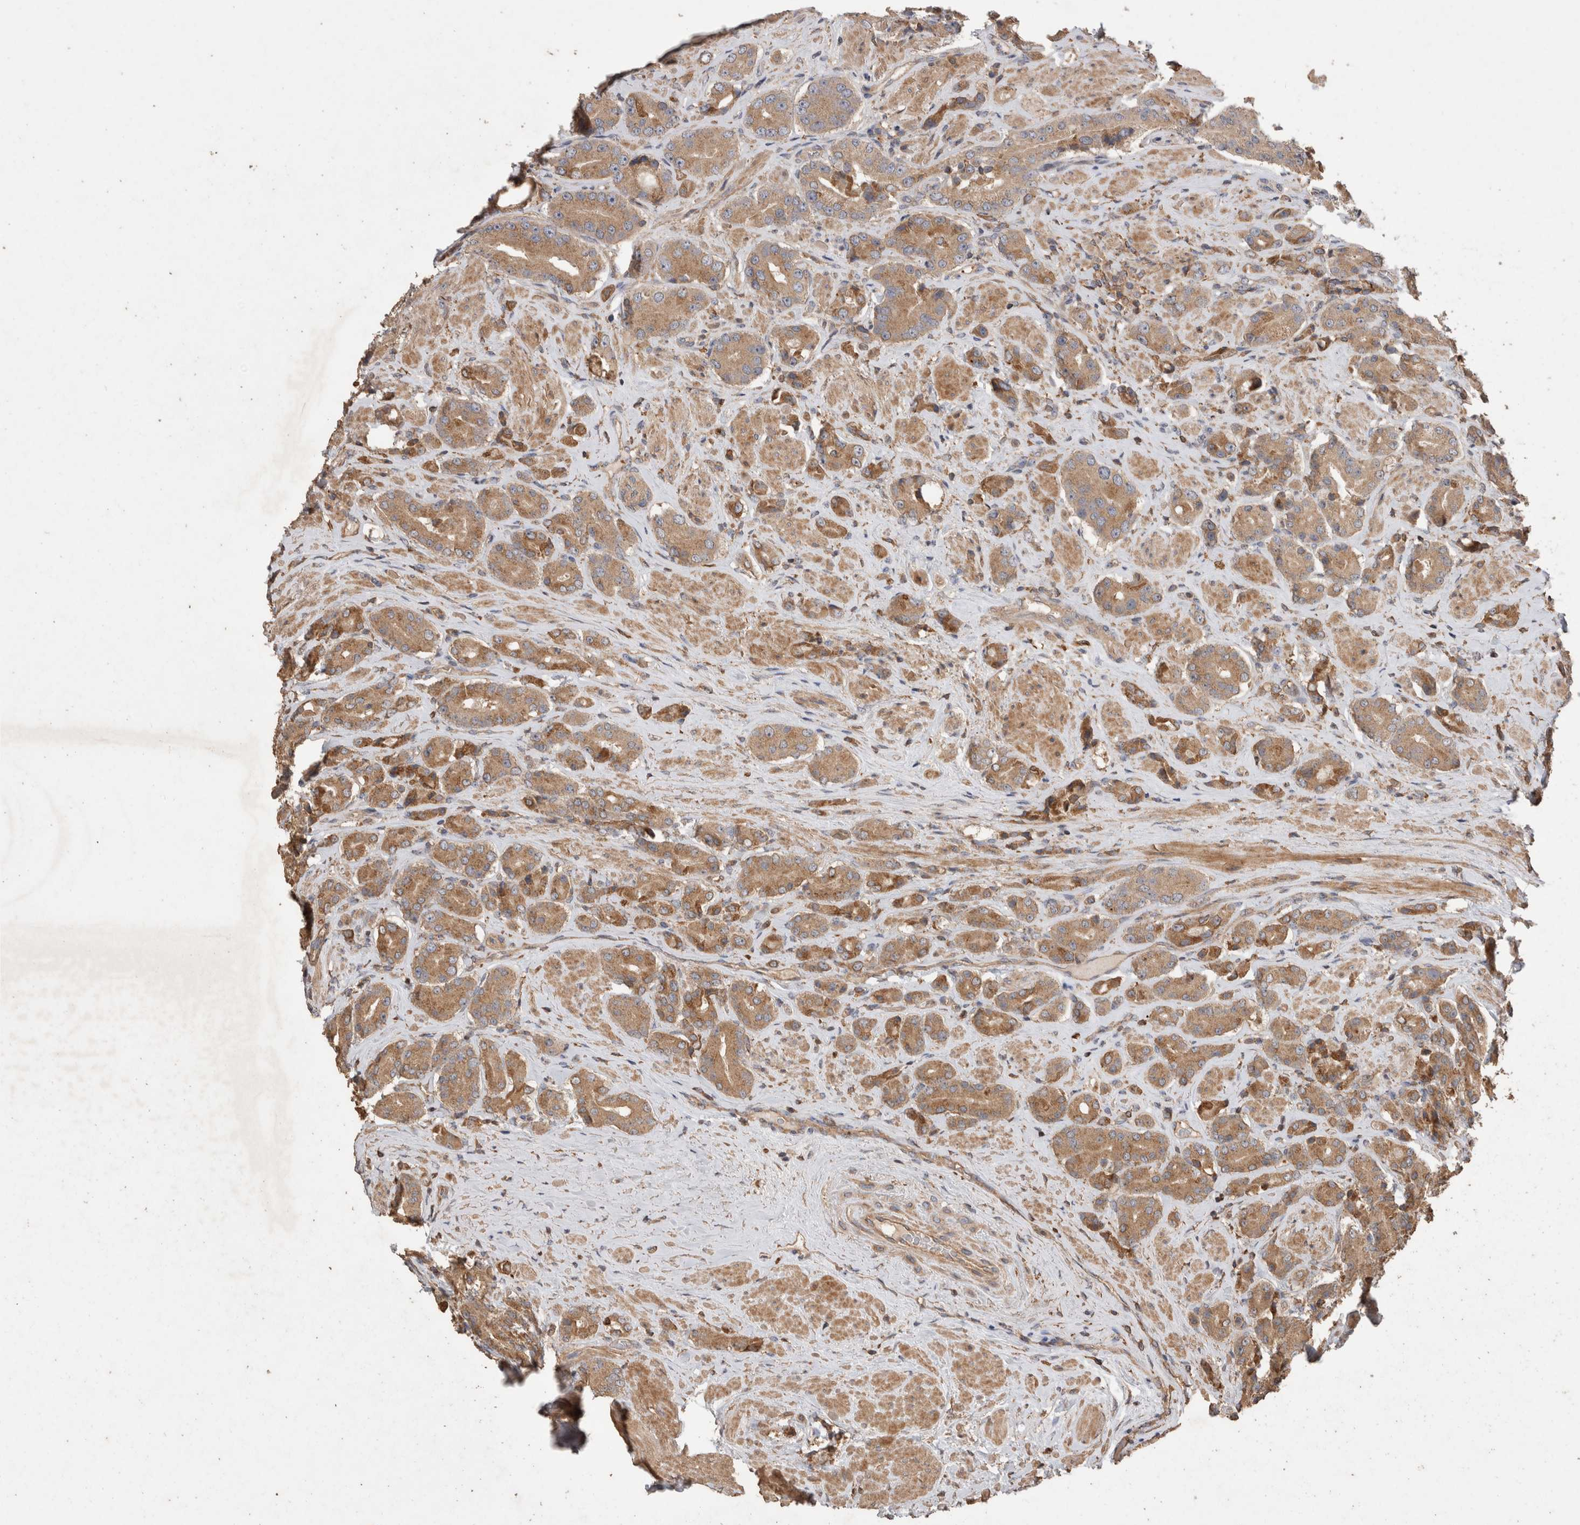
{"staining": {"intensity": "moderate", "quantity": ">75%", "location": "cytoplasmic/membranous"}, "tissue": "prostate cancer", "cell_type": "Tumor cells", "image_type": "cancer", "snomed": [{"axis": "morphology", "description": "Adenocarcinoma, High grade"}, {"axis": "topography", "description": "Prostate"}], "caption": "The image displays a brown stain indicating the presence of a protein in the cytoplasmic/membranous of tumor cells in prostate cancer.", "gene": "SNX31", "patient": {"sex": "male", "age": 71}}